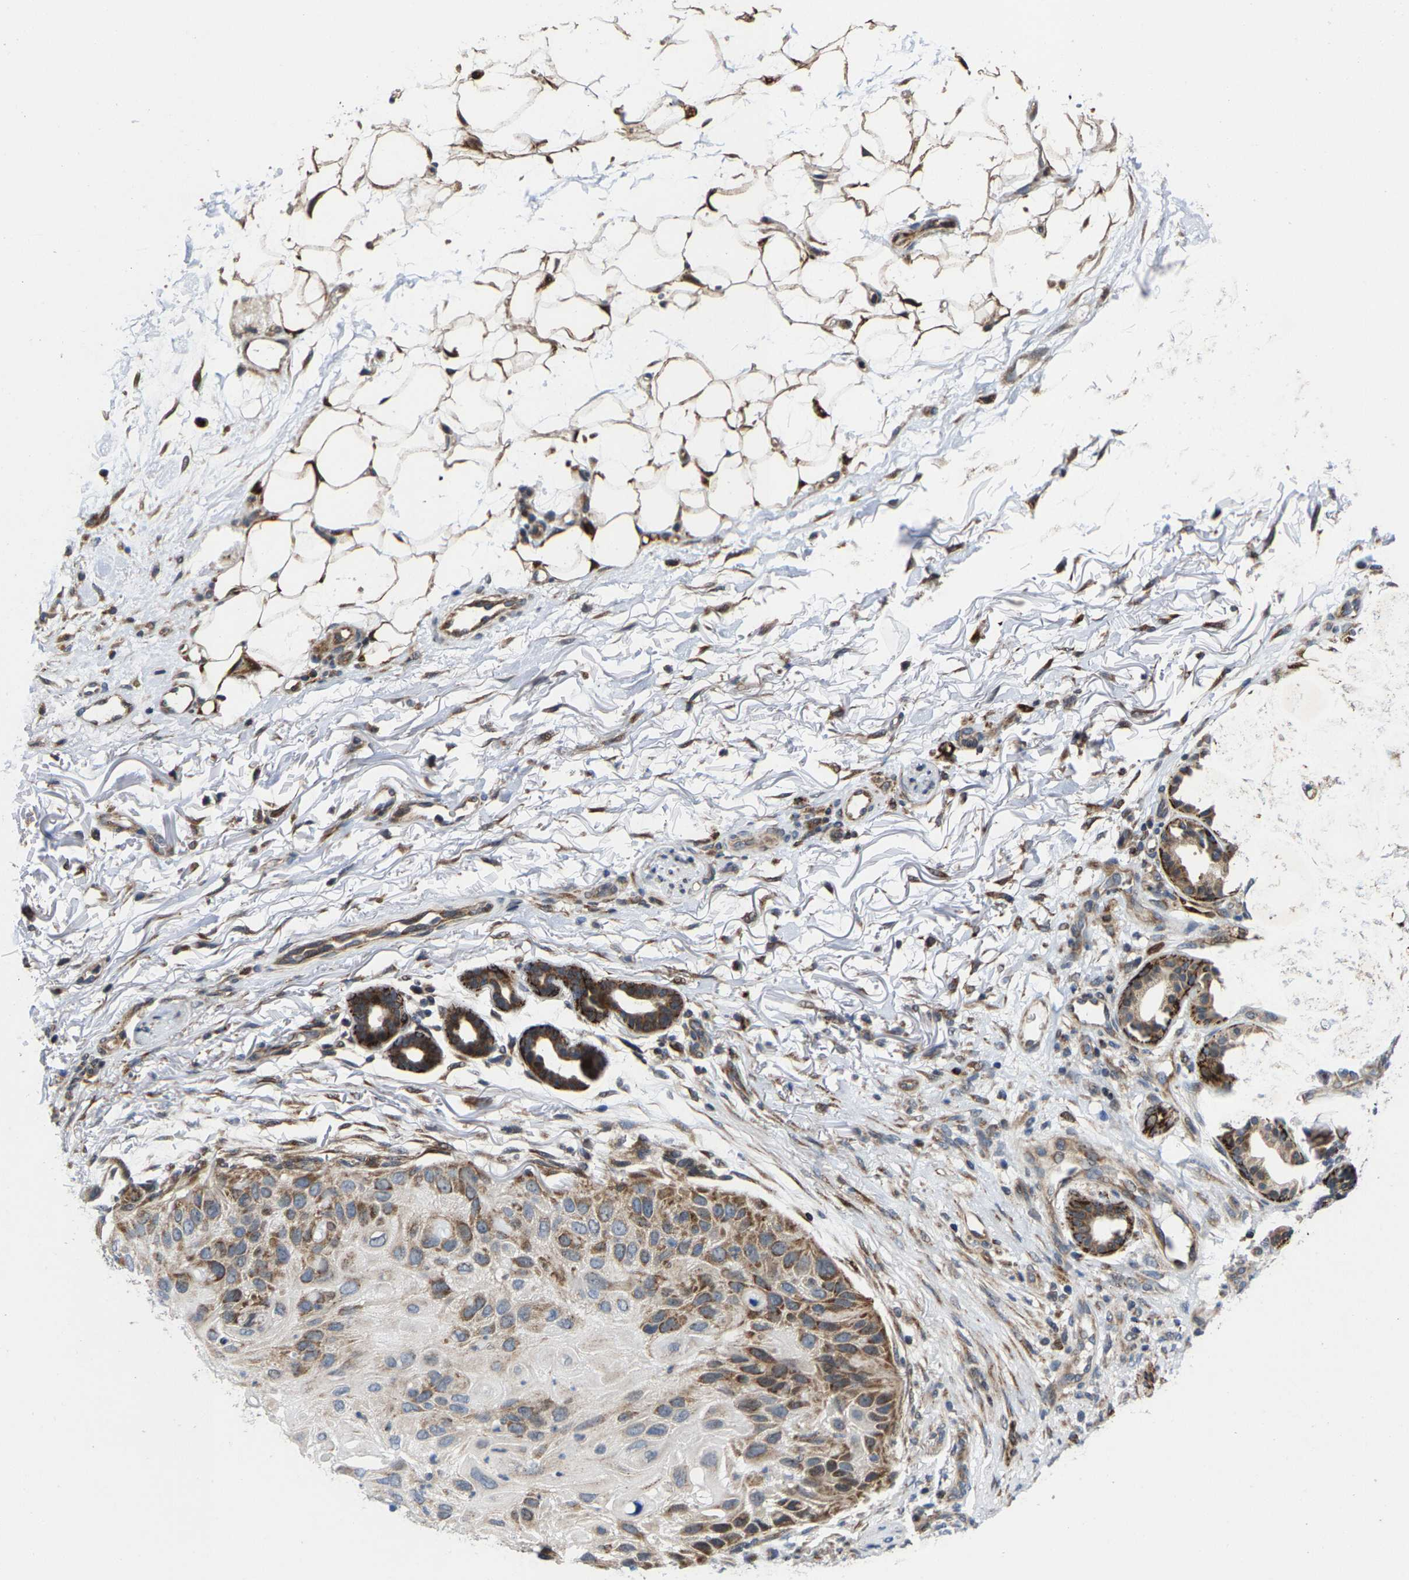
{"staining": {"intensity": "moderate", "quantity": "25%-75%", "location": "cytoplasmic/membranous"}, "tissue": "skin cancer", "cell_type": "Tumor cells", "image_type": "cancer", "snomed": [{"axis": "morphology", "description": "Squamous cell carcinoma, NOS"}, {"axis": "topography", "description": "Skin"}], "caption": "Human skin cancer stained with a protein marker displays moderate staining in tumor cells.", "gene": "TDRKH", "patient": {"sex": "female", "age": 77}}